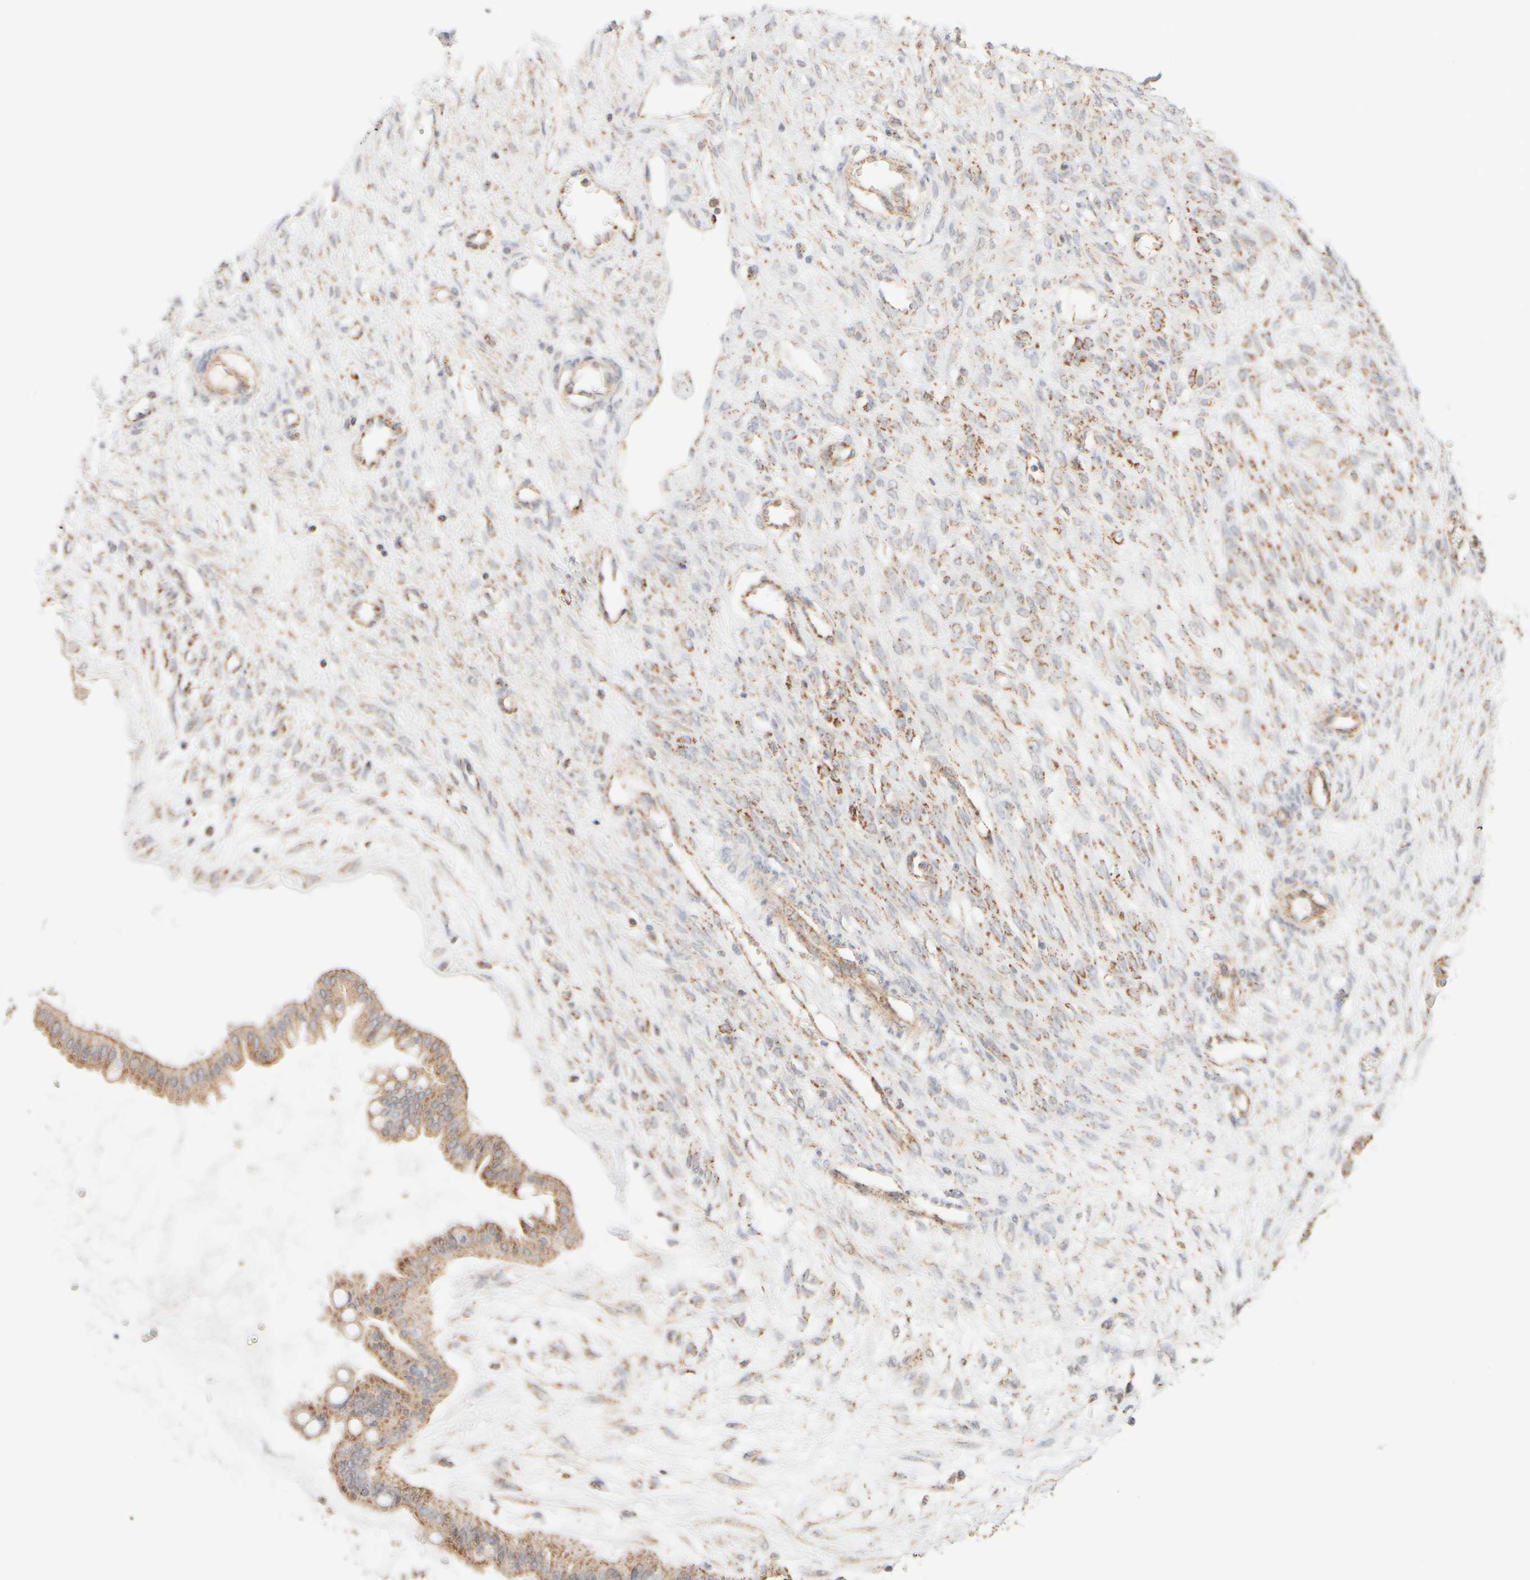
{"staining": {"intensity": "weak", "quantity": ">75%", "location": "cytoplasmic/membranous"}, "tissue": "ovarian cancer", "cell_type": "Tumor cells", "image_type": "cancer", "snomed": [{"axis": "morphology", "description": "Cystadenocarcinoma, mucinous, NOS"}, {"axis": "topography", "description": "Ovary"}], "caption": "The micrograph exhibits immunohistochemical staining of ovarian cancer. There is weak cytoplasmic/membranous staining is appreciated in approximately >75% of tumor cells. Ihc stains the protein in brown and the nuclei are stained blue.", "gene": "APBB2", "patient": {"sex": "female", "age": 73}}